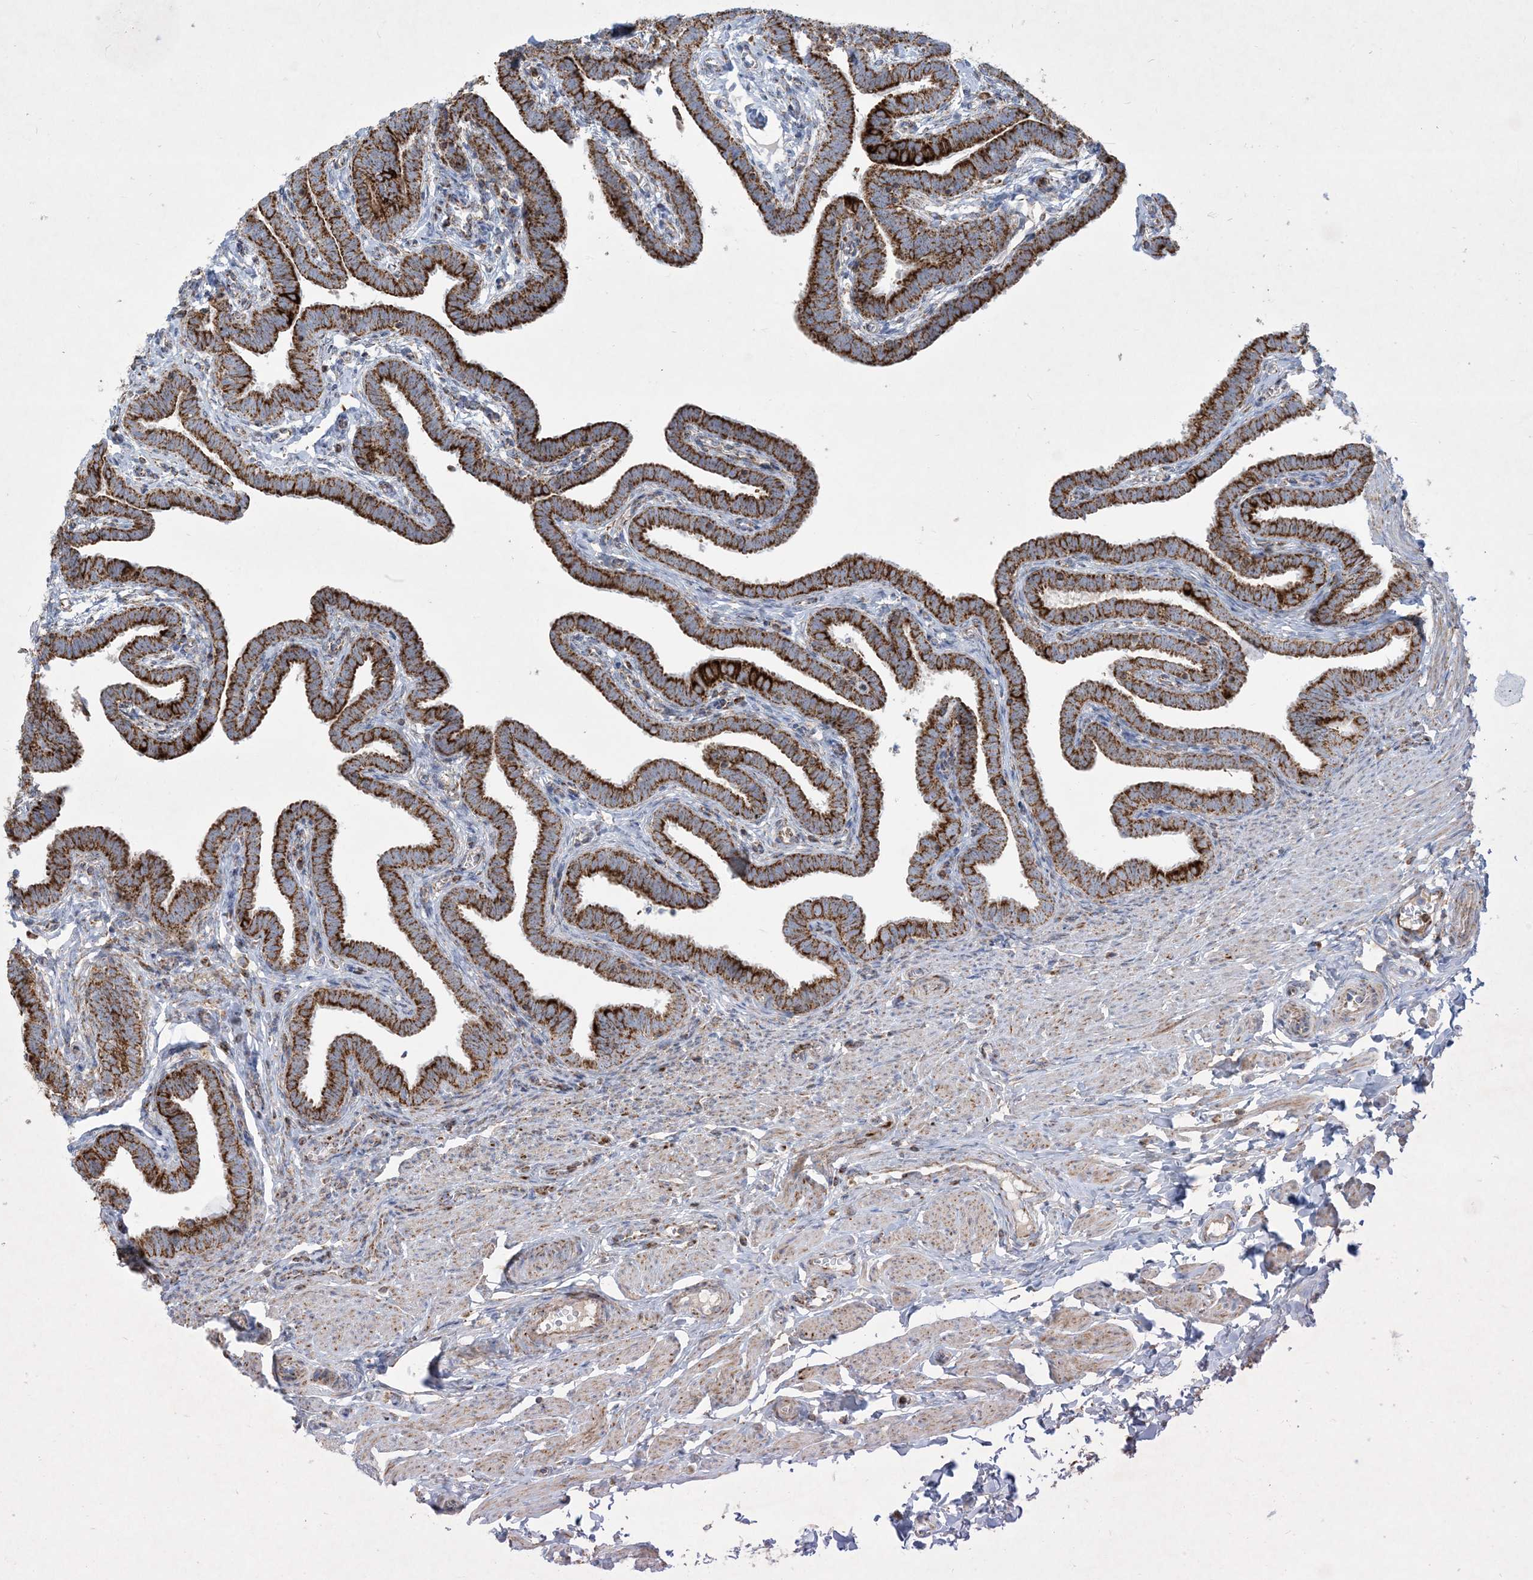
{"staining": {"intensity": "strong", "quantity": ">75%", "location": "cytoplasmic/membranous"}, "tissue": "fallopian tube", "cell_type": "Glandular cells", "image_type": "normal", "snomed": [{"axis": "morphology", "description": "Normal tissue, NOS"}, {"axis": "topography", "description": "Fallopian tube"}], "caption": "Fallopian tube was stained to show a protein in brown. There is high levels of strong cytoplasmic/membranous positivity in about >75% of glandular cells. (IHC, brightfield microscopy, high magnification).", "gene": "BEND4", "patient": {"sex": "female", "age": 36}}